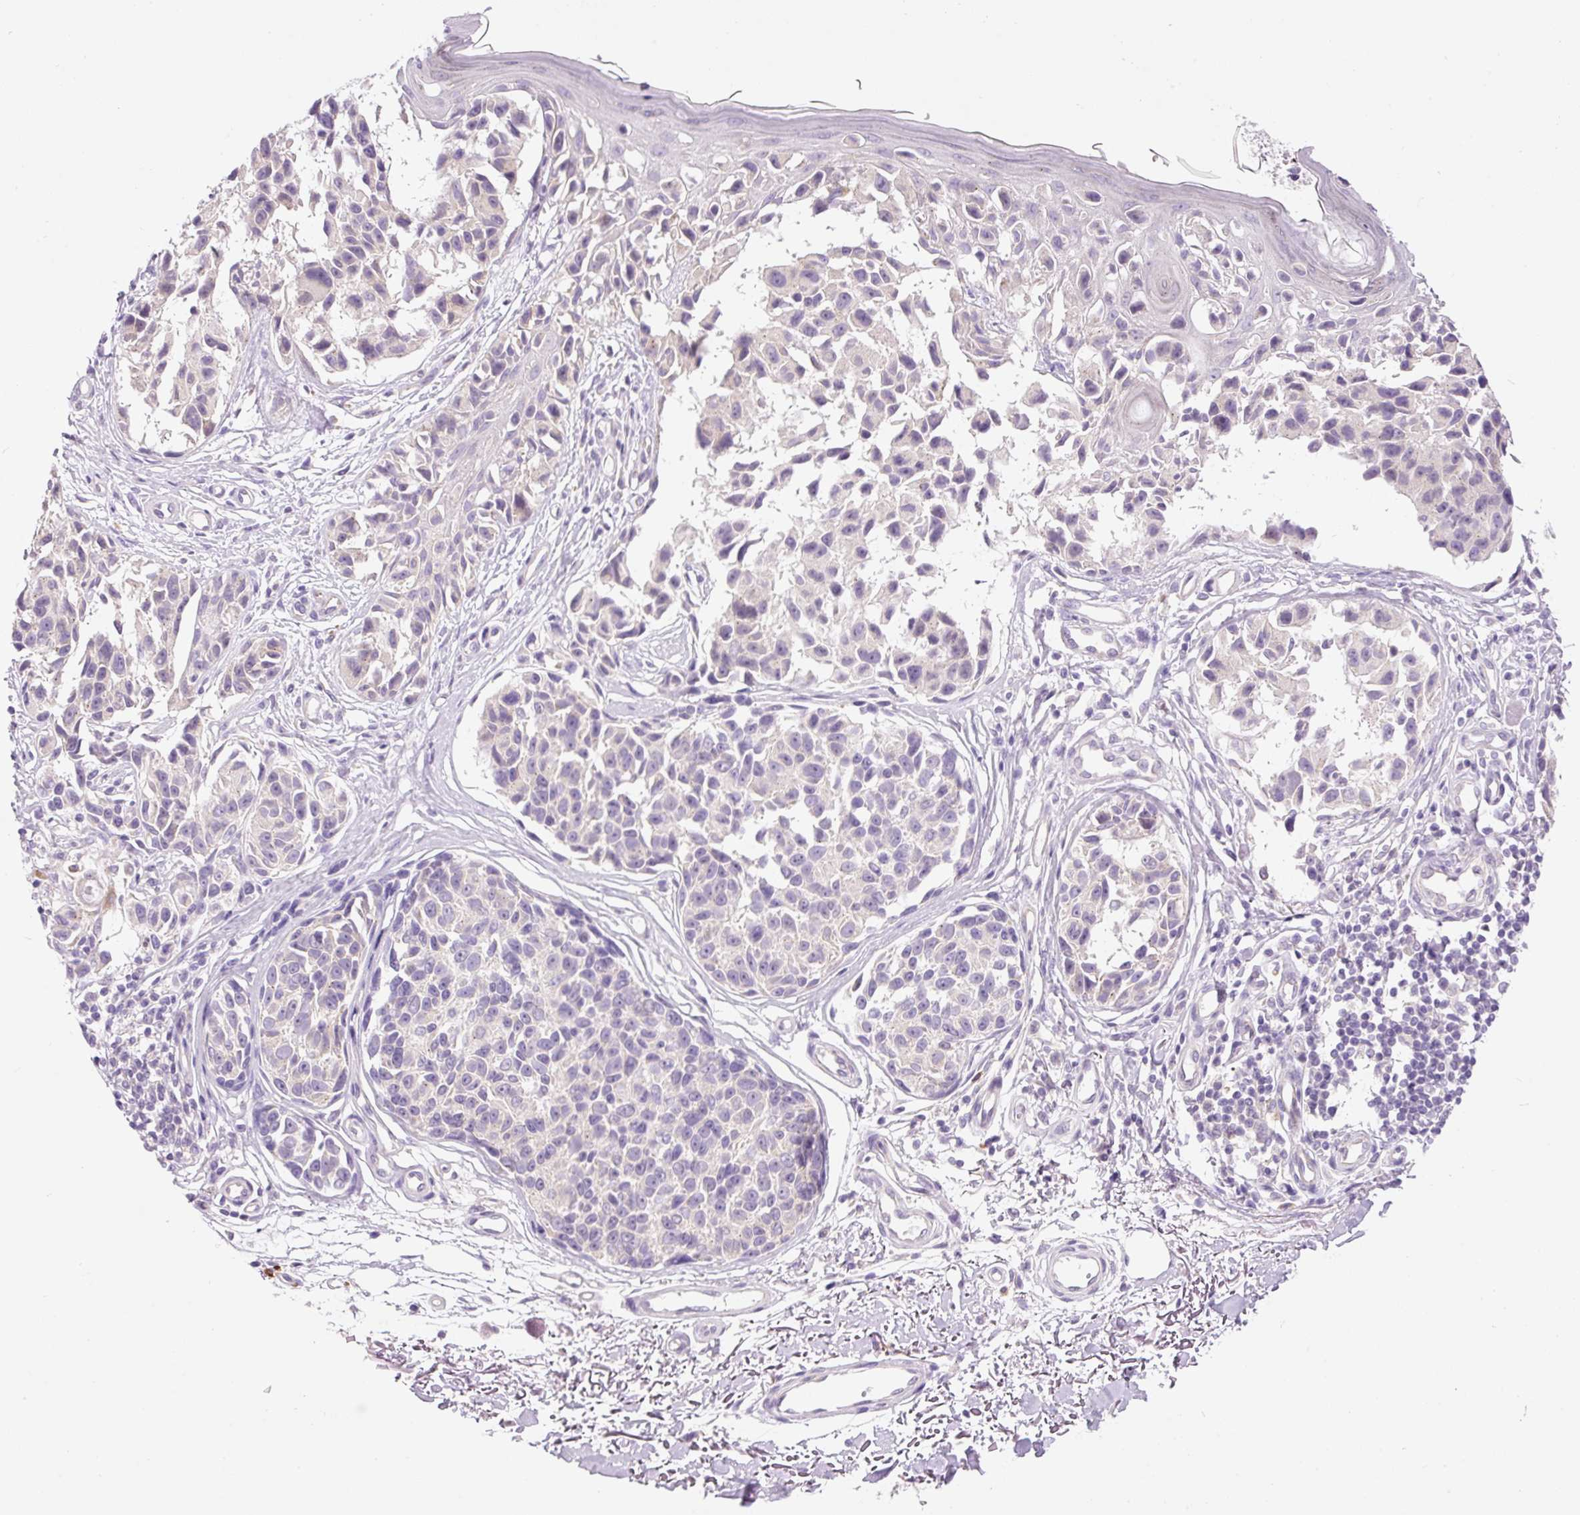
{"staining": {"intensity": "negative", "quantity": "none", "location": "none"}, "tissue": "melanoma", "cell_type": "Tumor cells", "image_type": "cancer", "snomed": [{"axis": "morphology", "description": "Malignant melanoma, NOS"}, {"axis": "topography", "description": "Skin"}], "caption": "High power microscopy micrograph of an IHC image of melanoma, revealing no significant expression in tumor cells.", "gene": "PNPLA5", "patient": {"sex": "male", "age": 73}}